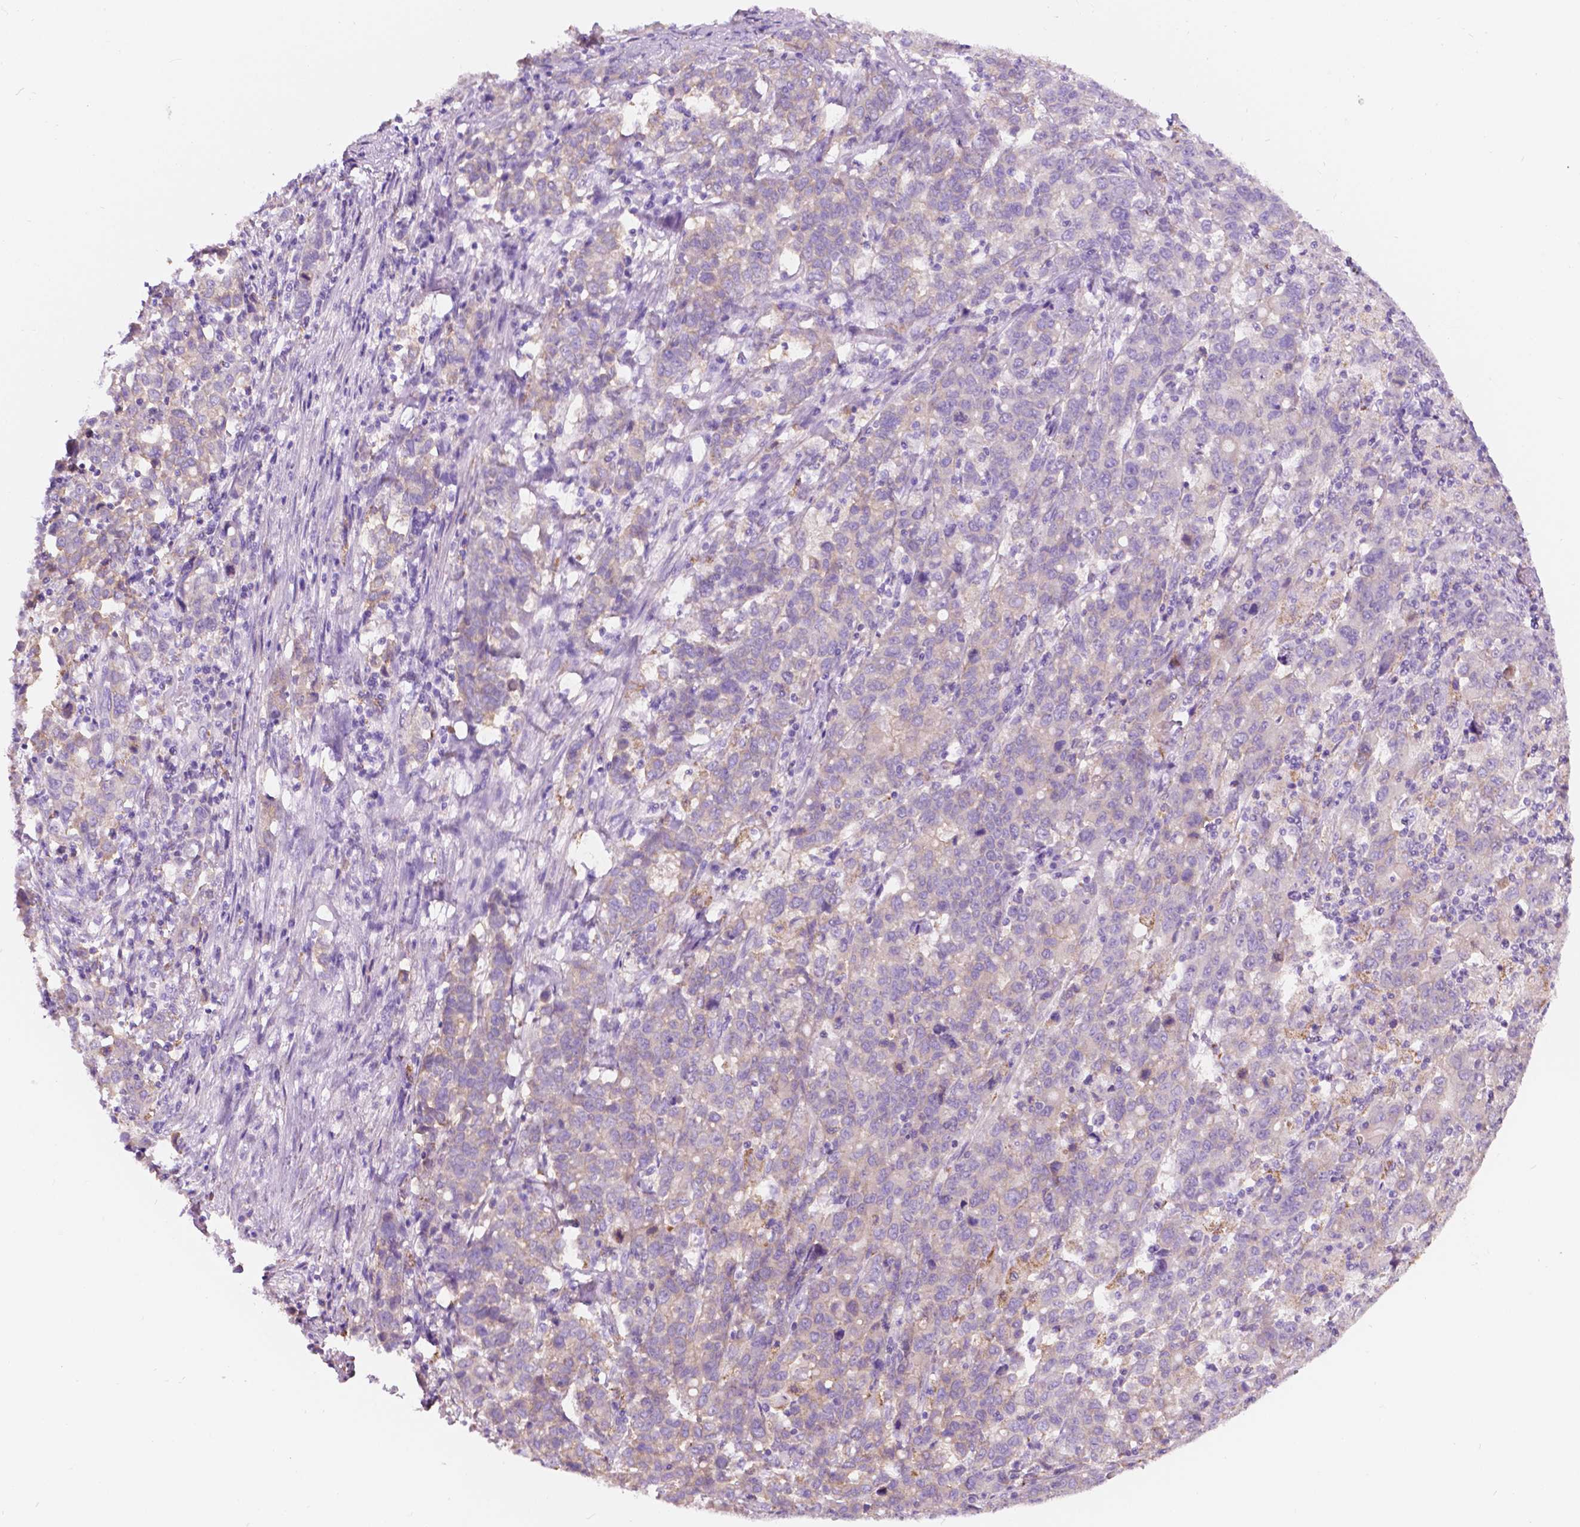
{"staining": {"intensity": "negative", "quantity": "none", "location": "none"}, "tissue": "stomach cancer", "cell_type": "Tumor cells", "image_type": "cancer", "snomed": [{"axis": "morphology", "description": "Adenocarcinoma, NOS"}, {"axis": "topography", "description": "Stomach, upper"}], "caption": "Immunohistochemical staining of adenocarcinoma (stomach) demonstrates no significant expression in tumor cells.", "gene": "NOS1AP", "patient": {"sex": "male", "age": 69}}